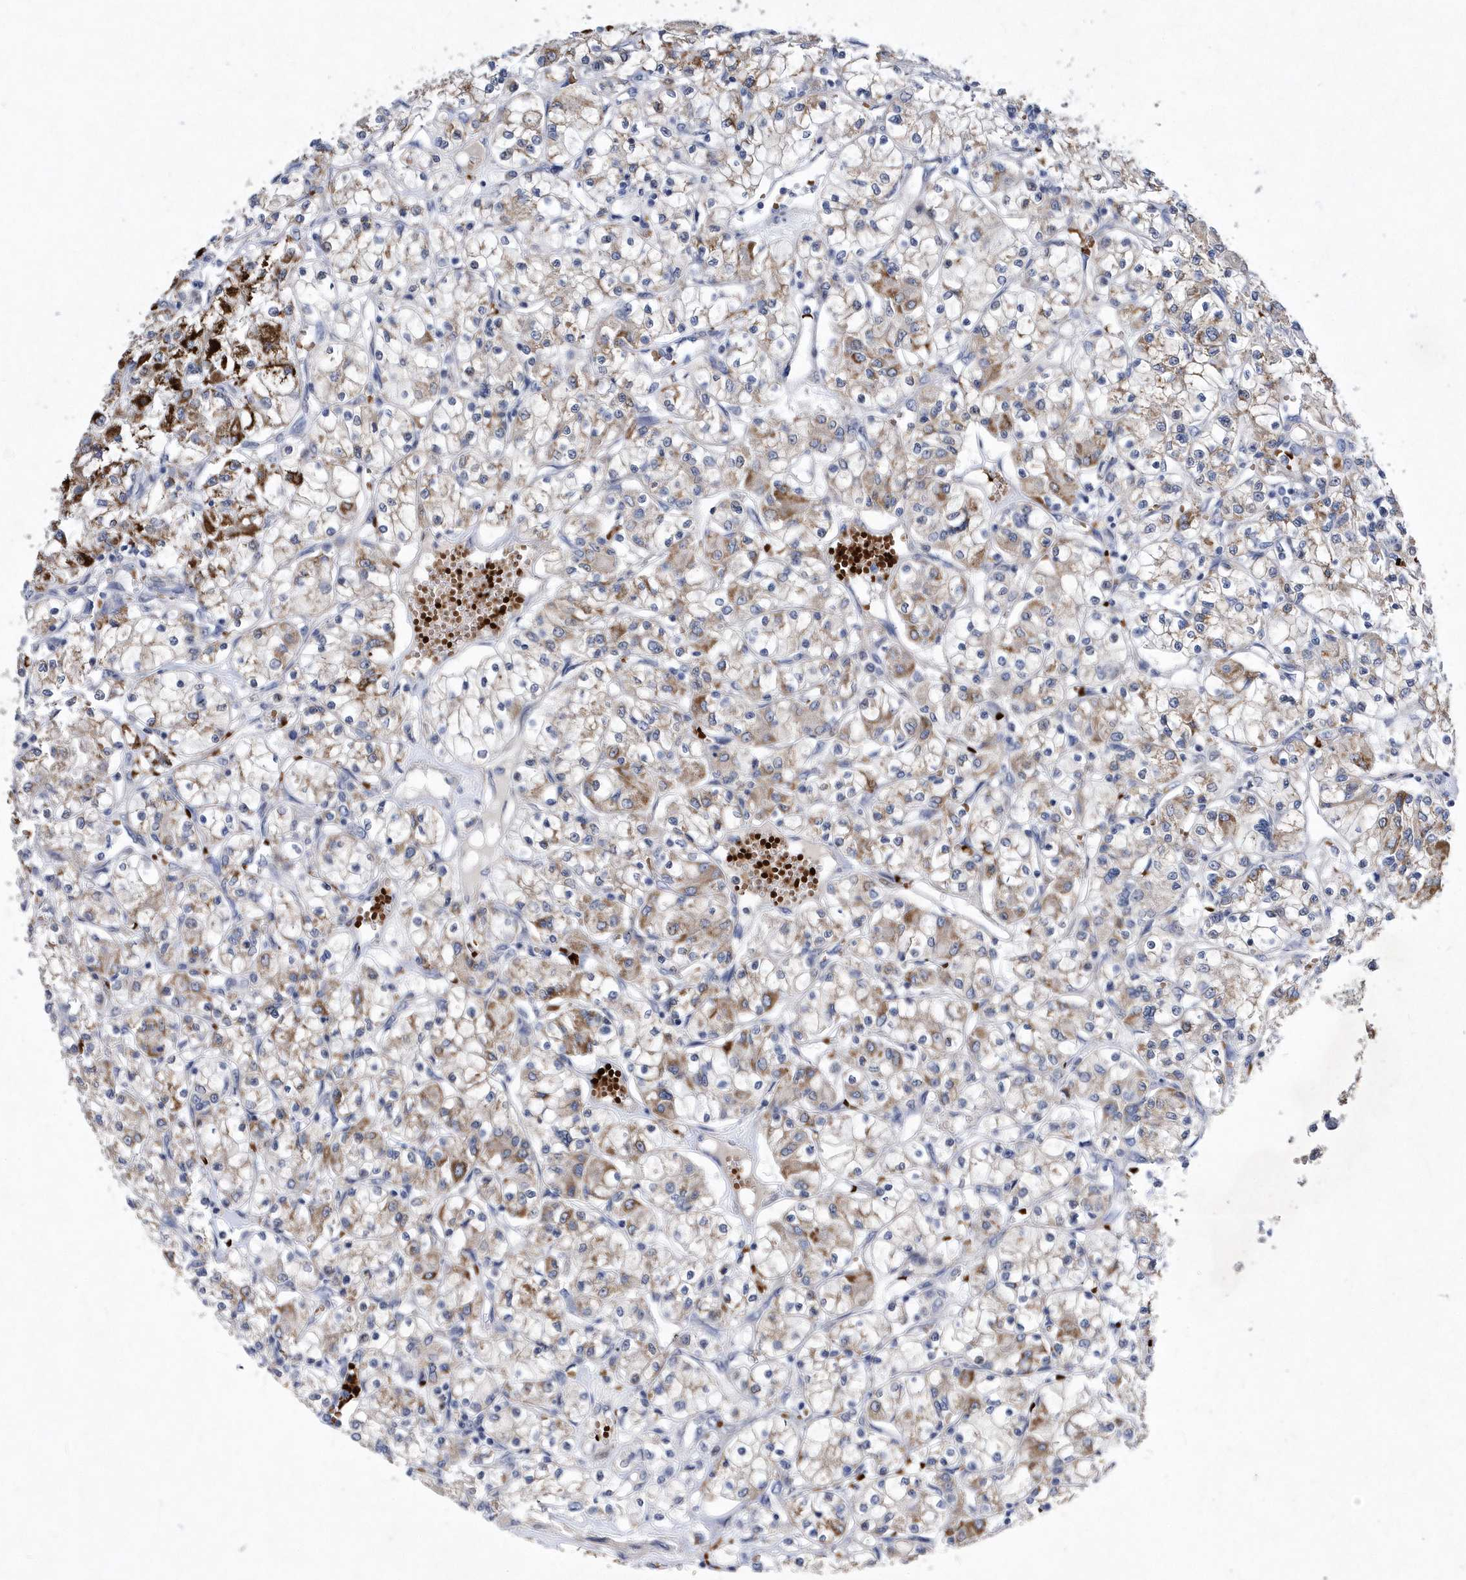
{"staining": {"intensity": "moderate", "quantity": ">75%", "location": "cytoplasmic/membranous"}, "tissue": "renal cancer", "cell_type": "Tumor cells", "image_type": "cancer", "snomed": [{"axis": "morphology", "description": "Adenocarcinoma, NOS"}, {"axis": "topography", "description": "Kidney"}], "caption": "Tumor cells reveal medium levels of moderate cytoplasmic/membranous staining in about >75% of cells in renal cancer.", "gene": "ZNF875", "patient": {"sex": "female", "age": 59}}